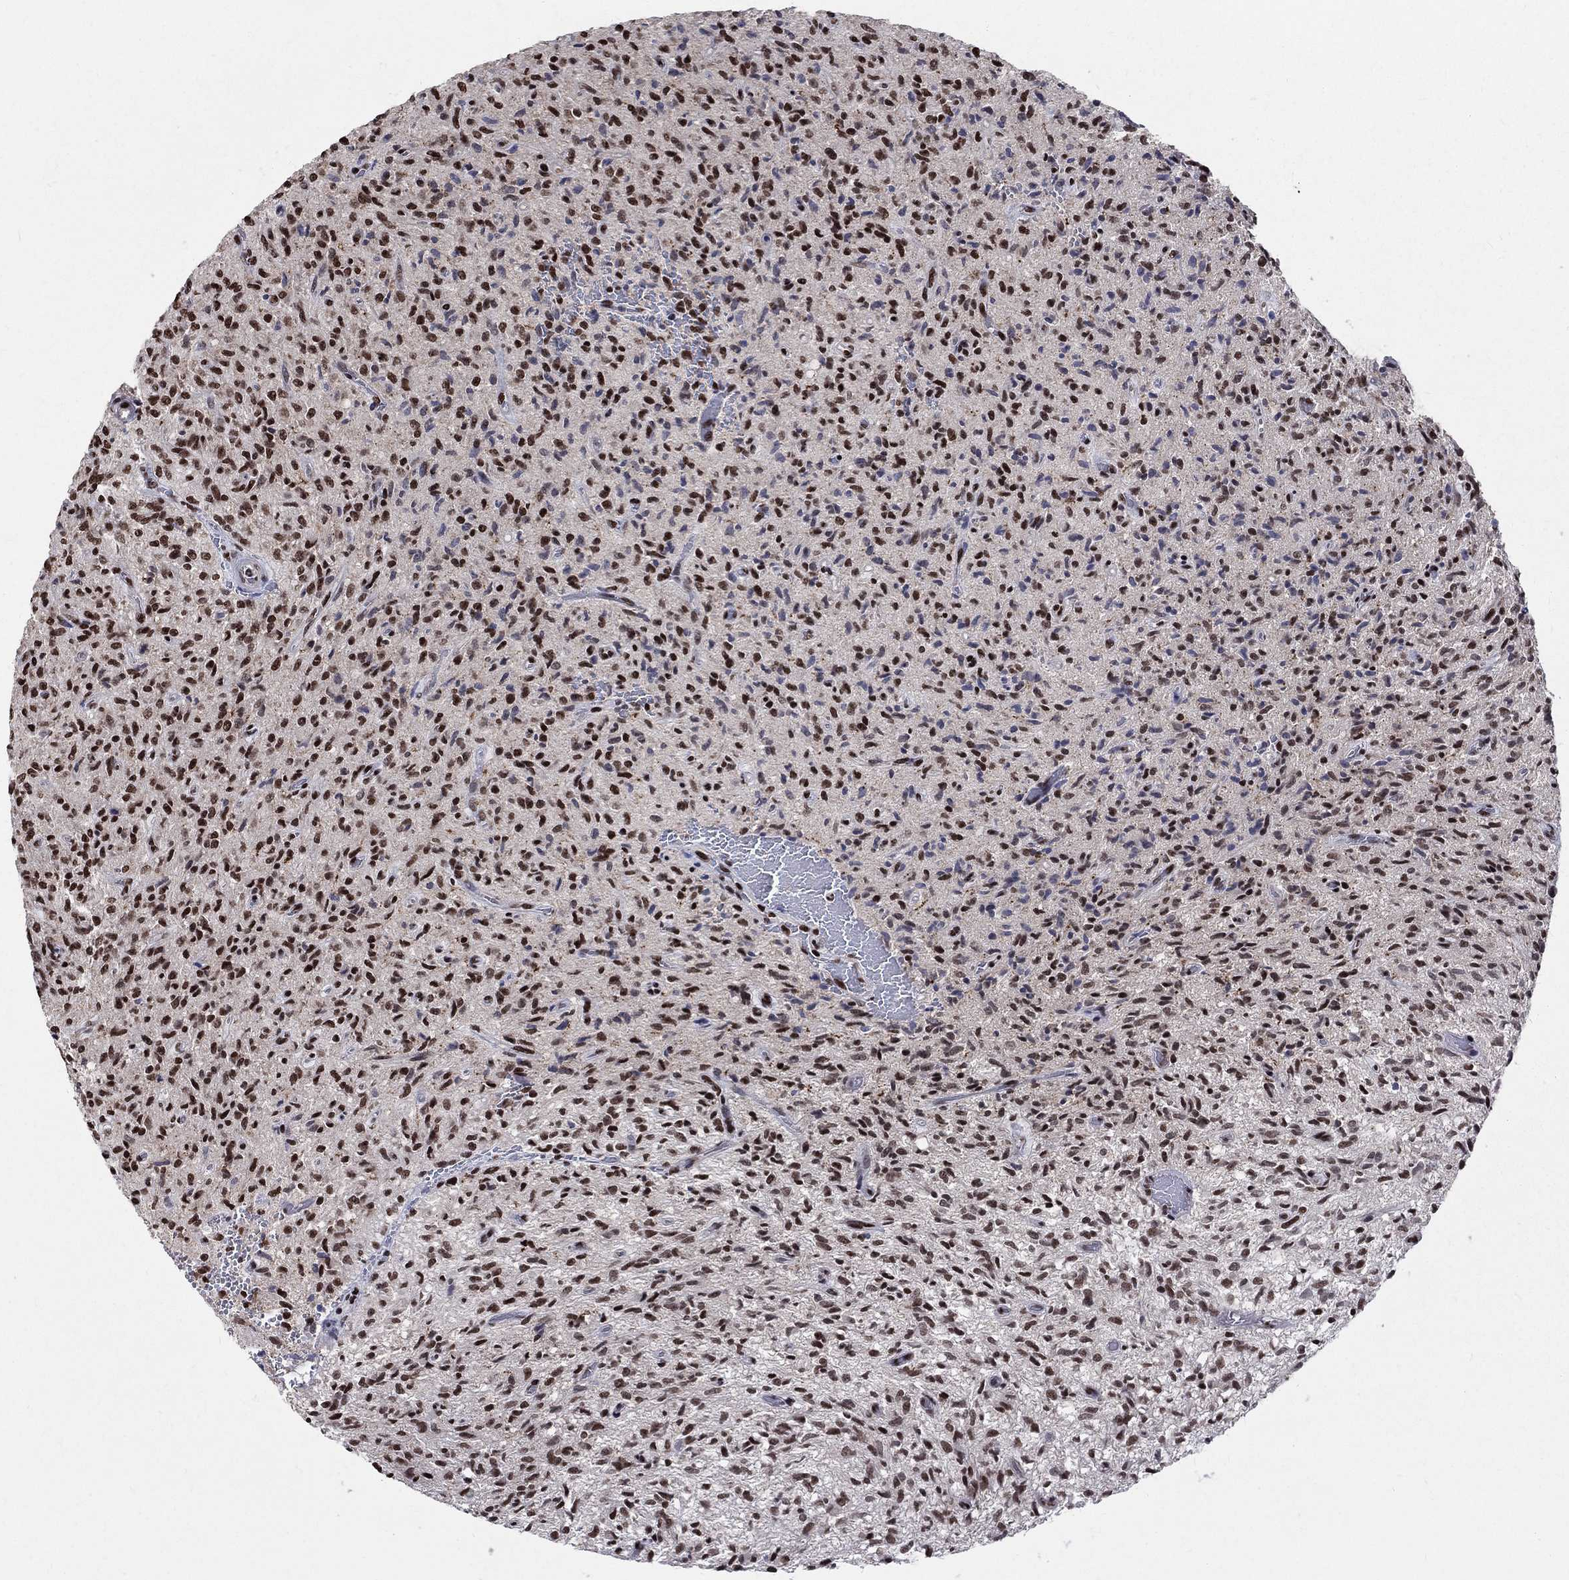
{"staining": {"intensity": "strong", "quantity": "25%-75%", "location": "nuclear"}, "tissue": "glioma", "cell_type": "Tumor cells", "image_type": "cancer", "snomed": [{"axis": "morphology", "description": "Glioma, malignant, High grade"}, {"axis": "topography", "description": "Brain"}], "caption": "Human high-grade glioma (malignant) stained with a brown dye displays strong nuclear positive expression in about 25%-75% of tumor cells.", "gene": "FBXO16", "patient": {"sex": "male", "age": 64}}